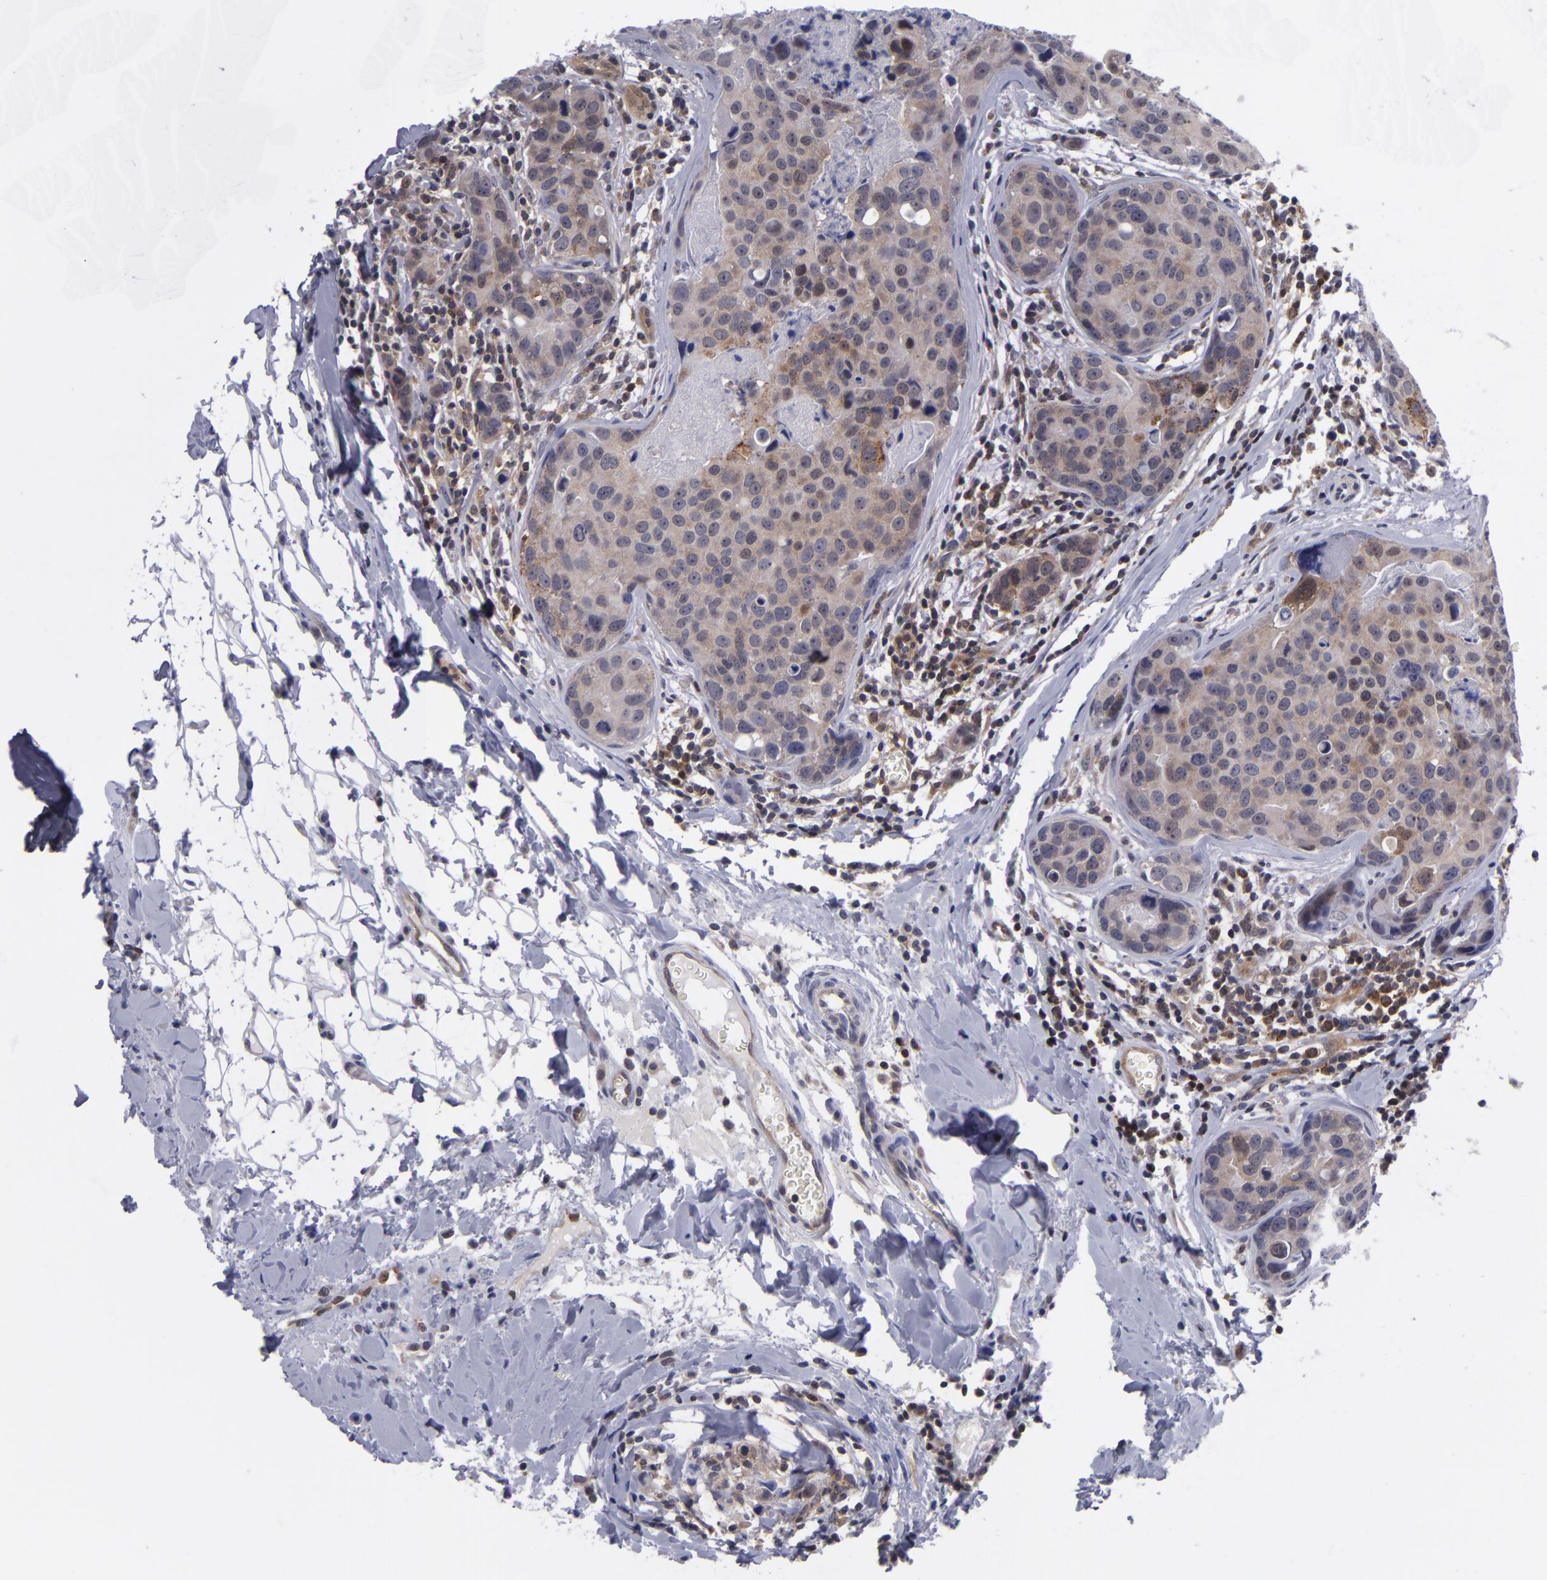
{"staining": {"intensity": "moderate", "quantity": ">75%", "location": "cytoplasmic/membranous"}, "tissue": "breast cancer", "cell_type": "Tumor cells", "image_type": "cancer", "snomed": [{"axis": "morphology", "description": "Duct carcinoma"}, {"axis": "topography", "description": "Breast"}], "caption": "Tumor cells exhibit moderate cytoplasmic/membranous staining in about >75% of cells in intraductal carcinoma (breast). The protein of interest is stained brown, and the nuclei are stained in blue (DAB IHC with brightfield microscopy, high magnification).", "gene": "BCL10", "patient": {"sex": "female", "age": 24}}